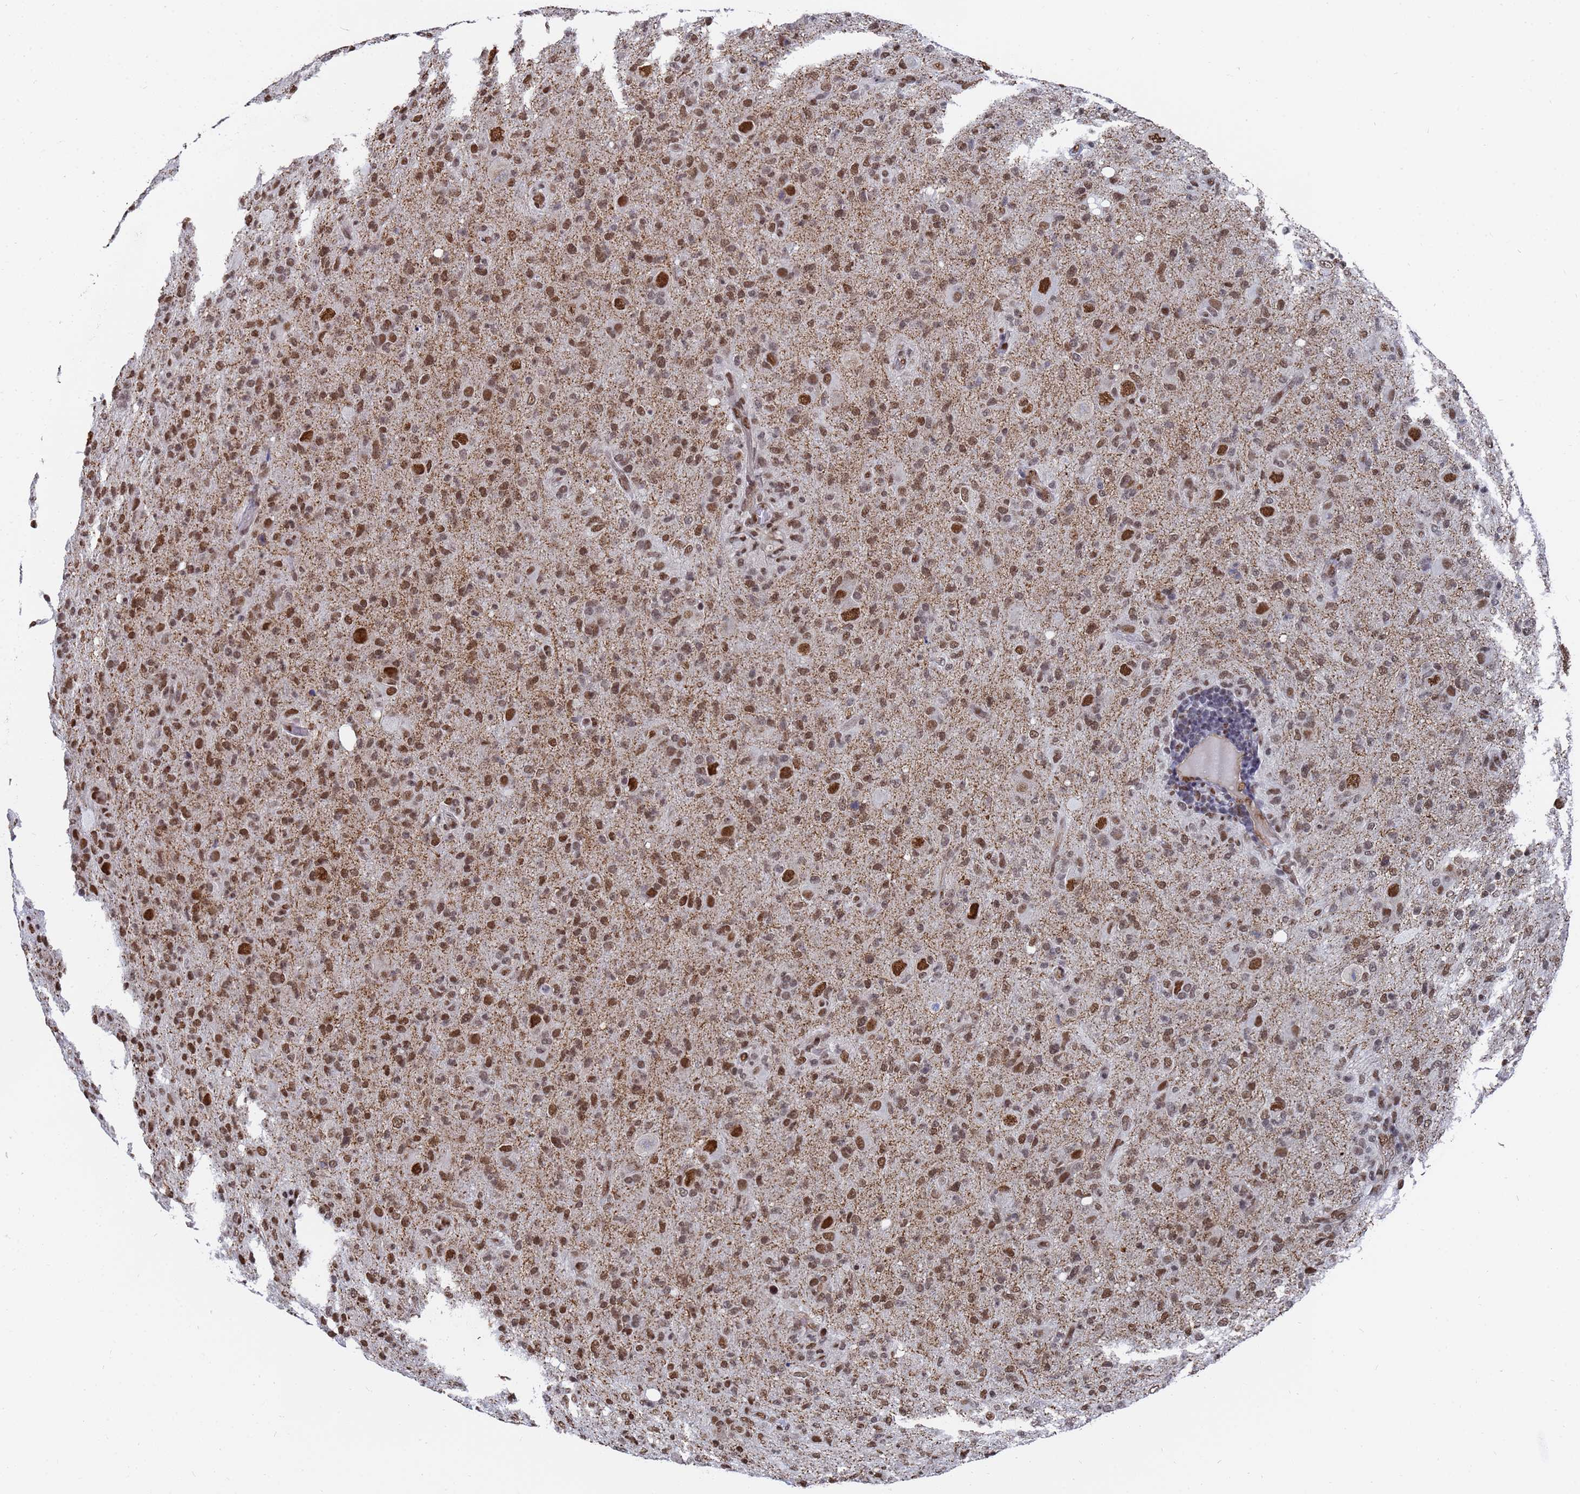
{"staining": {"intensity": "moderate", "quantity": ">75%", "location": "nuclear"}, "tissue": "glioma", "cell_type": "Tumor cells", "image_type": "cancer", "snomed": [{"axis": "morphology", "description": "Glioma, malignant, High grade"}, {"axis": "topography", "description": "Brain"}], "caption": "A histopathology image of high-grade glioma (malignant) stained for a protein demonstrates moderate nuclear brown staining in tumor cells.", "gene": "RAVER2", "patient": {"sex": "female", "age": 57}}